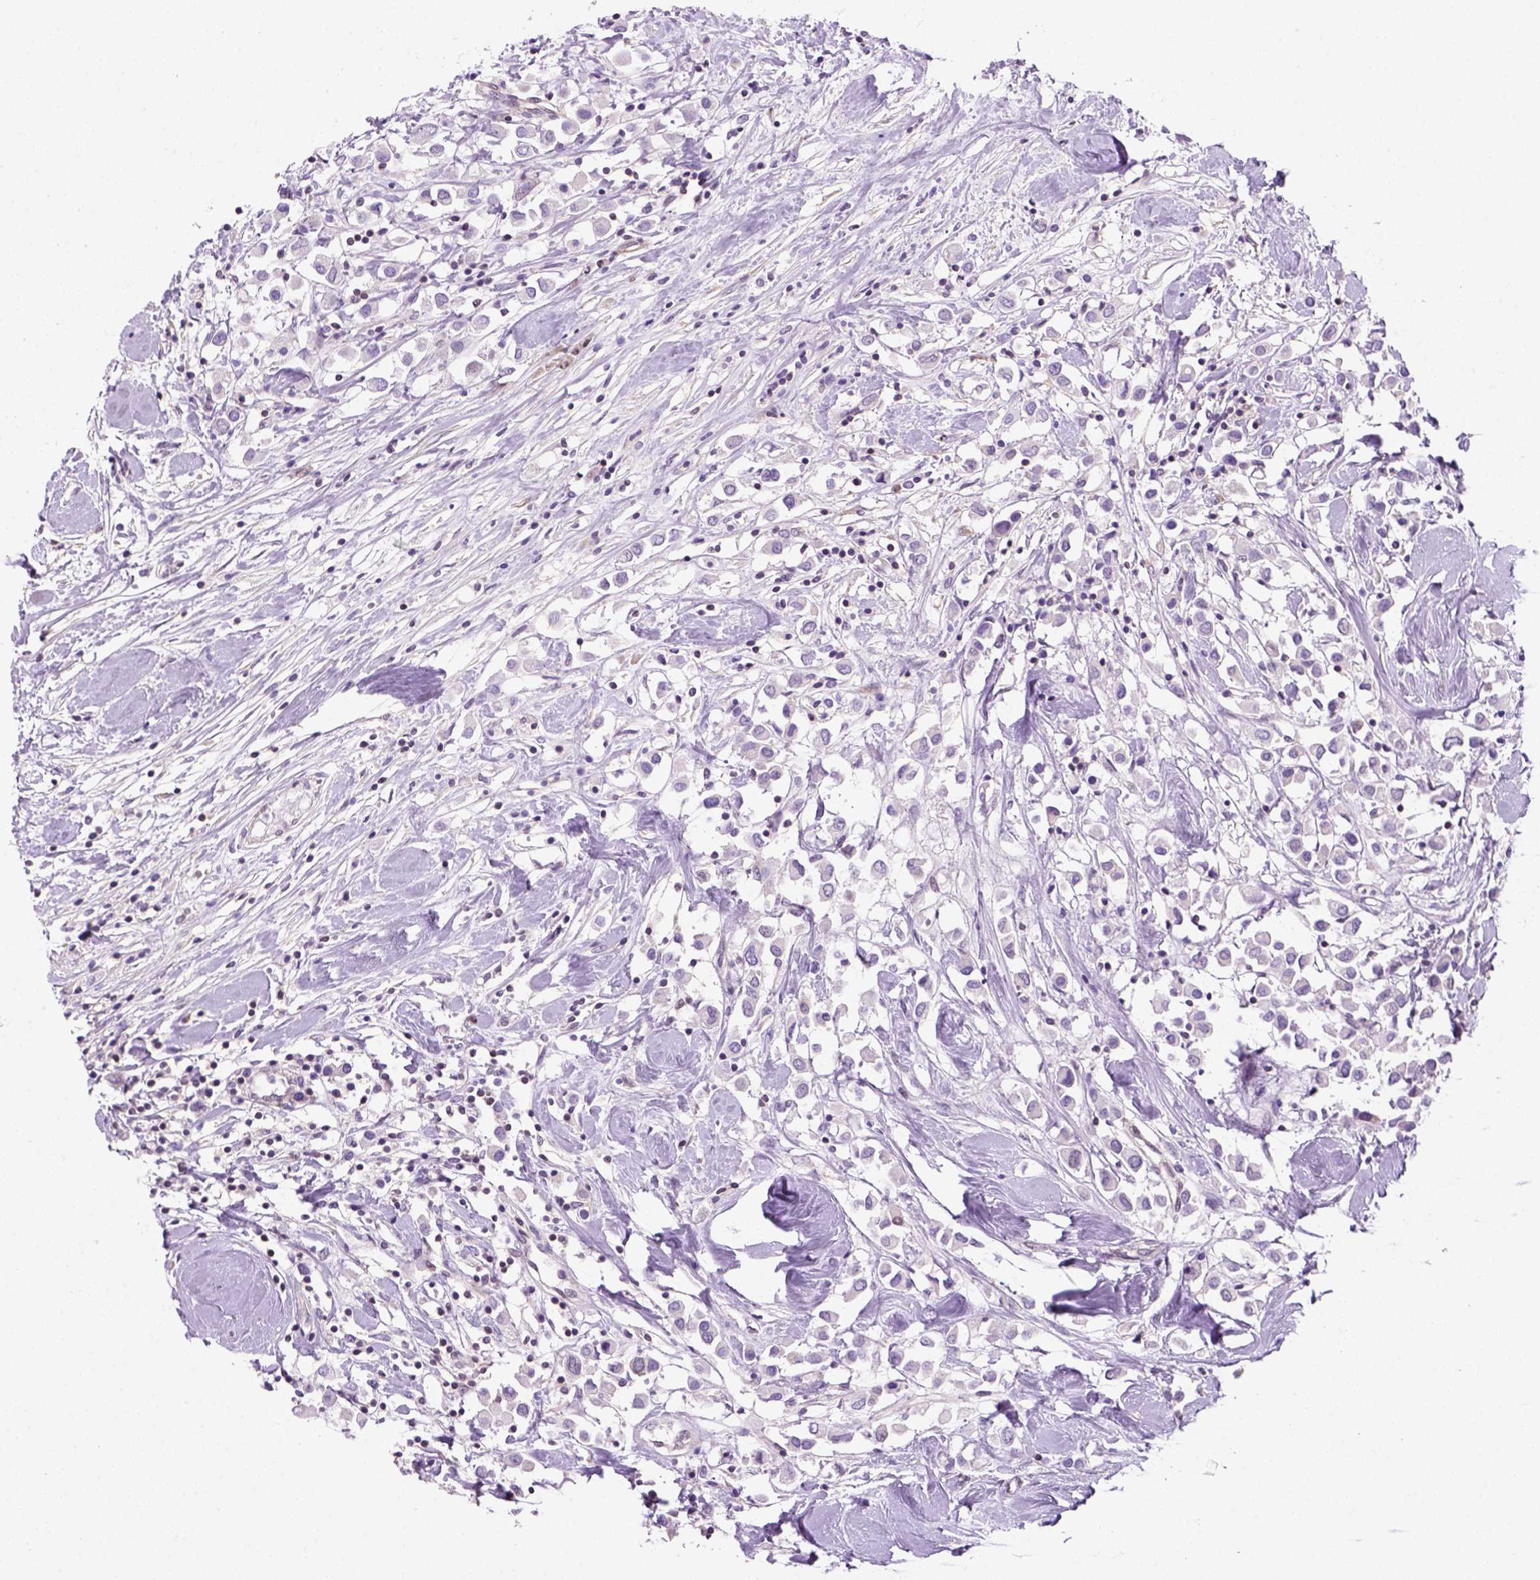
{"staining": {"intensity": "negative", "quantity": "none", "location": "none"}, "tissue": "breast cancer", "cell_type": "Tumor cells", "image_type": "cancer", "snomed": [{"axis": "morphology", "description": "Duct carcinoma"}, {"axis": "topography", "description": "Breast"}], "caption": "DAB immunohistochemical staining of breast cancer (intraductal carcinoma) exhibits no significant expression in tumor cells.", "gene": "MGMT", "patient": {"sex": "female", "age": 61}}